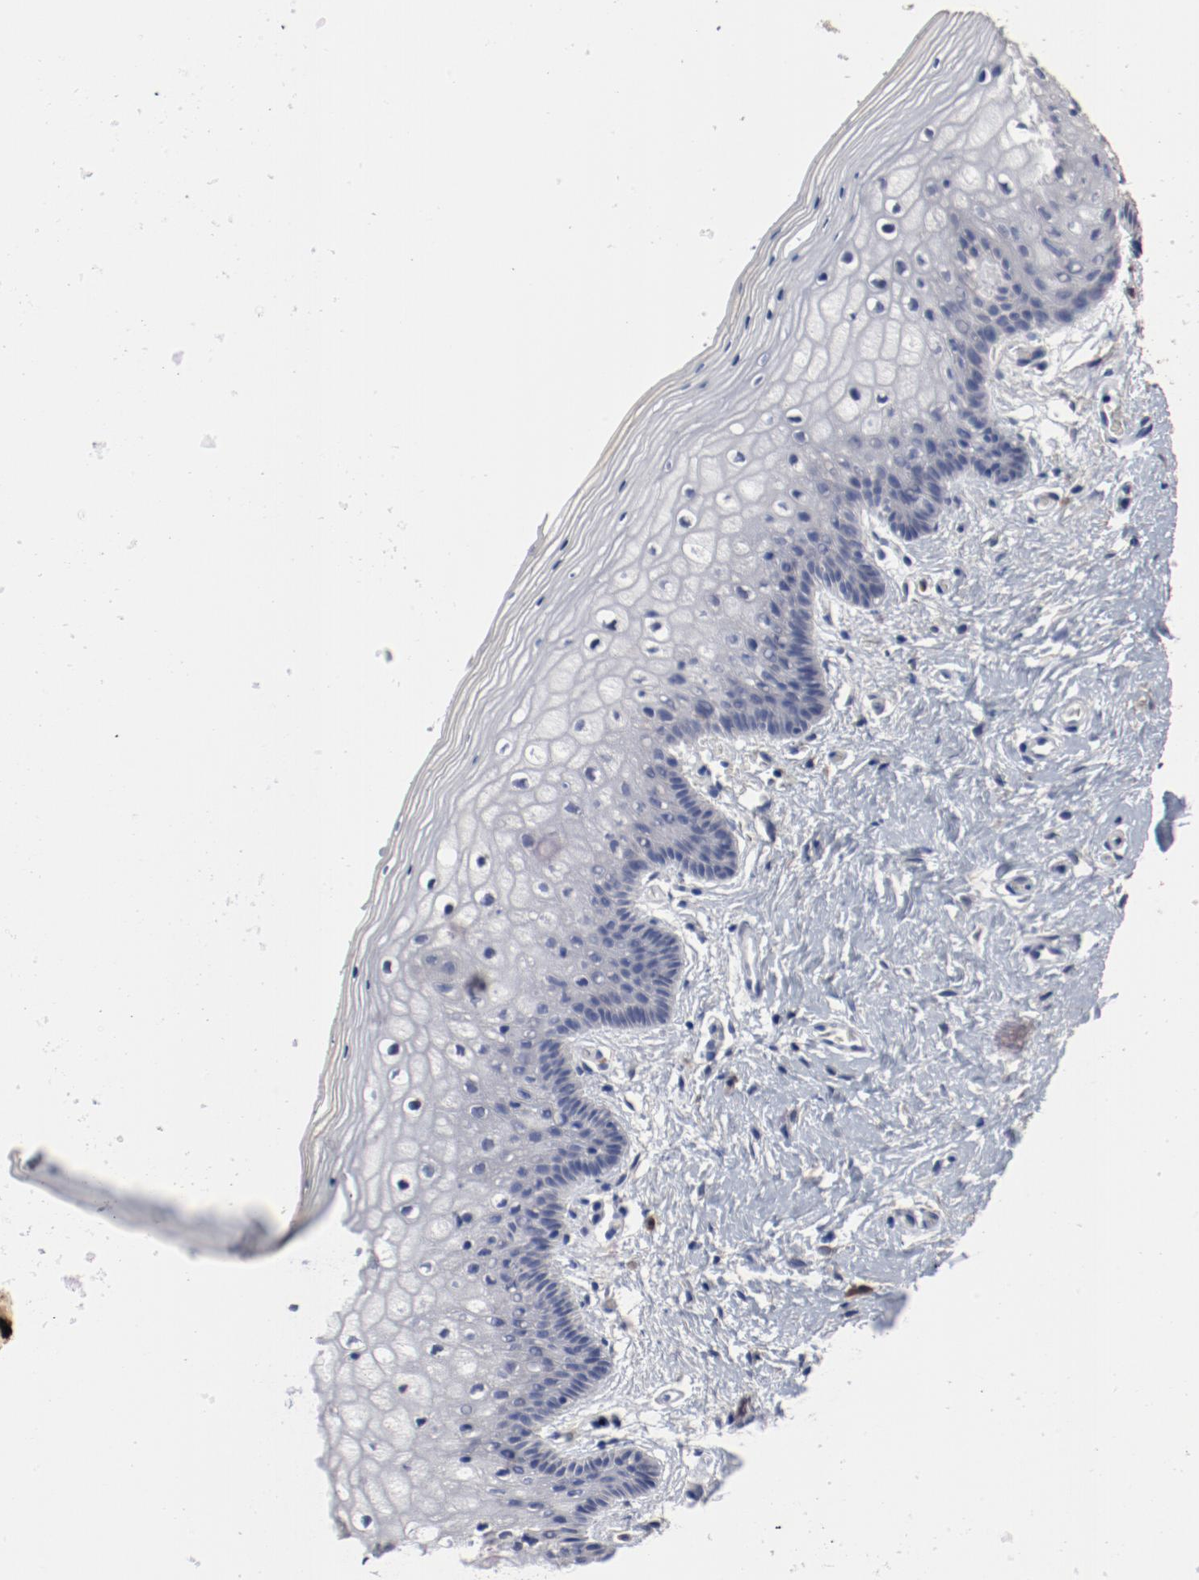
{"staining": {"intensity": "negative", "quantity": "none", "location": "none"}, "tissue": "vagina", "cell_type": "Squamous epithelial cells", "image_type": "normal", "snomed": [{"axis": "morphology", "description": "Normal tissue, NOS"}, {"axis": "topography", "description": "Vagina"}], "caption": "Immunohistochemistry image of benign vagina: vagina stained with DAB (3,3'-diaminobenzidine) exhibits no significant protein expression in squamous epithelial cells. Brightfield microscopy of immunohistochemistry stained with DAB (3,3'-diaminobenzidine) (brown) and hematoxylin (blue), captured at high magnification.", "gene": "ANKLE2", "patient": {"sex": "female", "age": 46}}